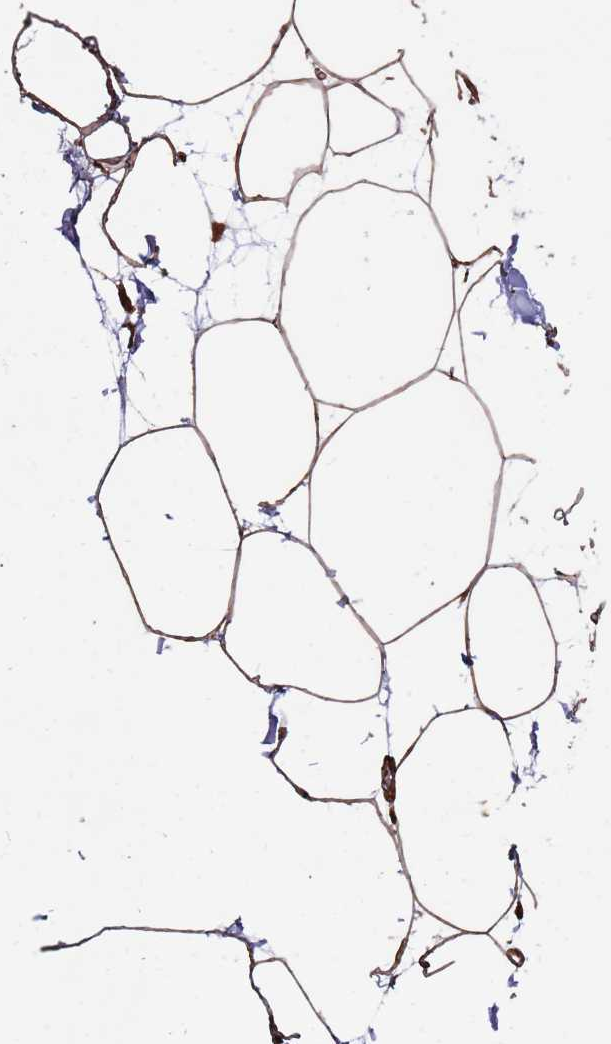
{"staining": {"intensity": "moderate", "quantity": ">75%", "location": "cytoplasmic/membranous"}, "tissue": "adipose tissue", "cell_type": "Adipocytes", "image_type": "normal", "snomed": [{"axis": "morphology", "description": "Normal tissue, NOS"}, {"axis": "topography", "description": "Adipose tissue"}], "caption": "High-magnification brightfield microscopy of normal adipose tissue stained with DAB (3,3'-diaminobenzidine) (brown) and counterstained with hematoxylin (blue). adipocytes exhibit moderate cytoplasmic/membranous positivity is present in approximately>75% of cells.", "gene": "MRGPRE", "patient": {"sex": "female", "age": 37}}